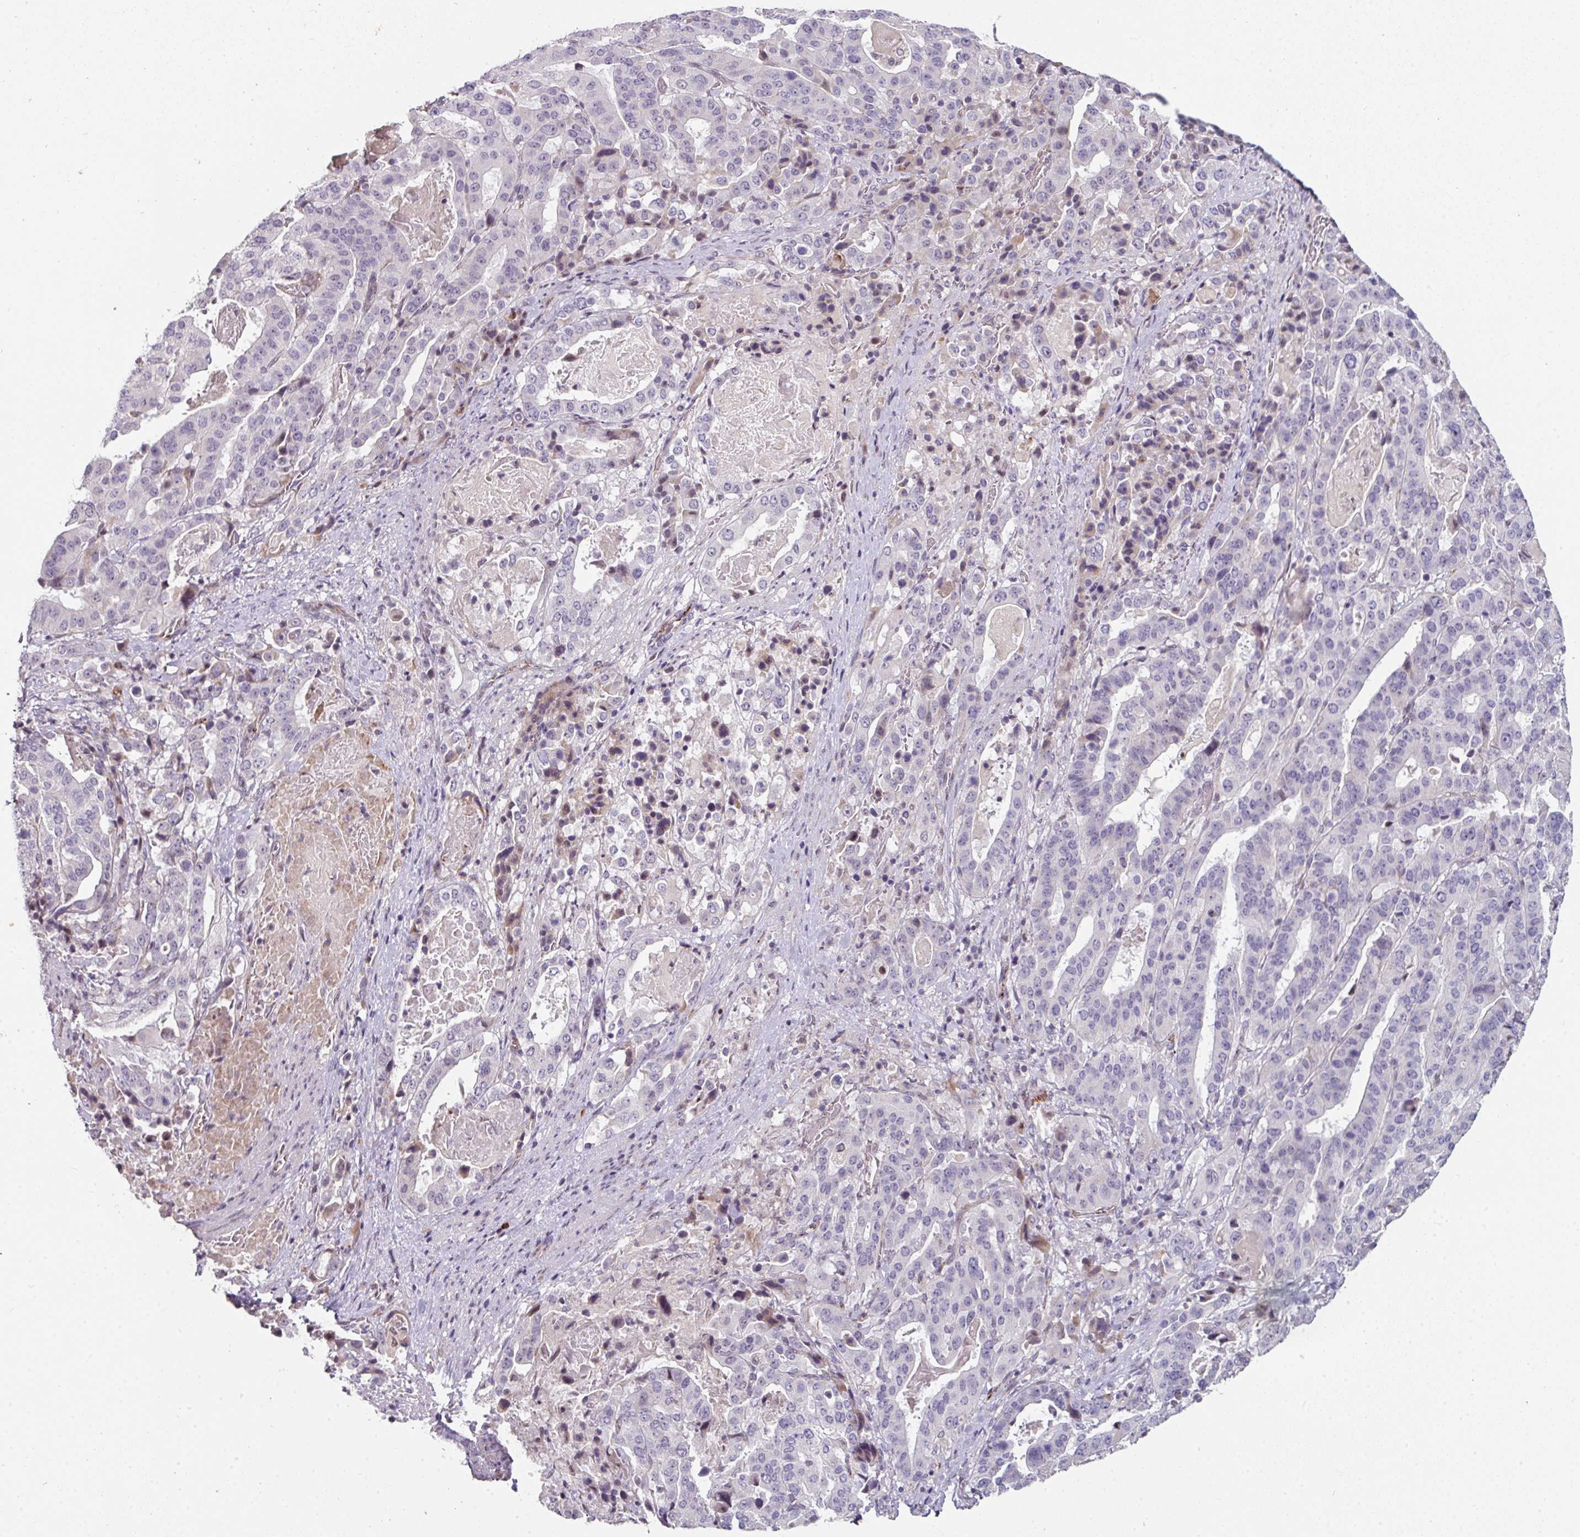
{"staining": {"intensity": "negative", "quantity": "none", "location": "none"}, "tissue": "stomach cancer", "cell_type": "Tumor cells", "image_type": "cancer", "snomed": [{"axis": "morphology", "description": "Adenocarcinoma, NOS"}, {"axis": "topography", "description": "Stomach"}], "caption": "Stomach cancer was stained to show a protein in brown. There is no significant expression in tumor cells. (Stains: DAB immunohistochemistry (IHC) with hematoxylin counter stain, Microscopy: brightfield microscopy at high magnification).", "gene": "SIDT2", "patient": {"sex": "male", "age": 48}}